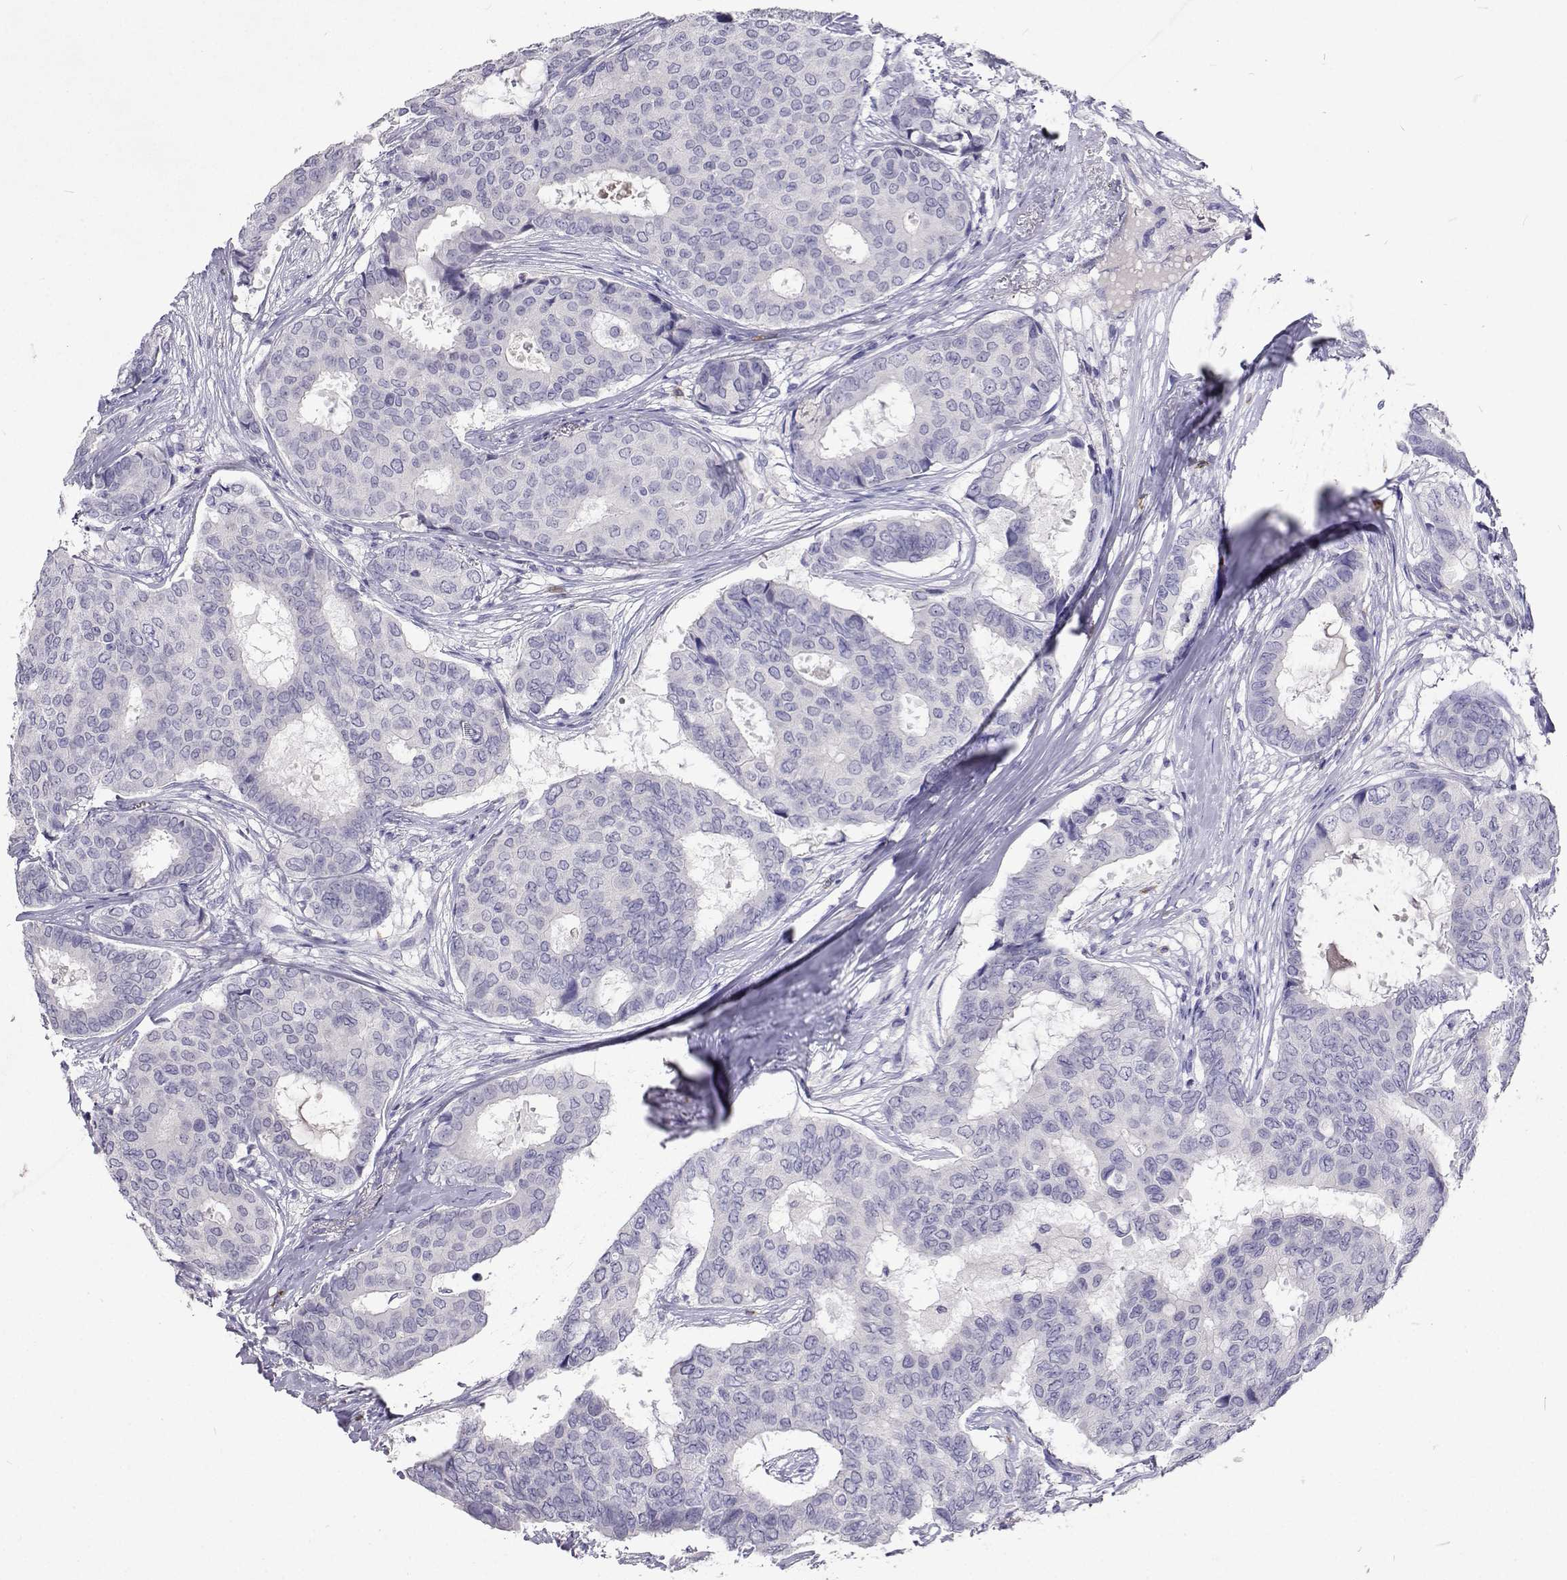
{"staining": {"intensity": "negative", "quantity": "none", "location": "none"}, "tissue": "breast cancer", "cell_type": "Tumor cells", "image_type": "cancer", "snomed": [{"axis": "morphology", "description": "Duct carcinoma"}, {"axis": "topography", "description": "Breast"}], "caption": "IHC micrograph of human breast infiltrating ductal carcinoma stained for a protein (brown), which shows no positivity in tumor cells.", "gene": "CFAP44", "patient": {"sex": "female", "age": 75}}